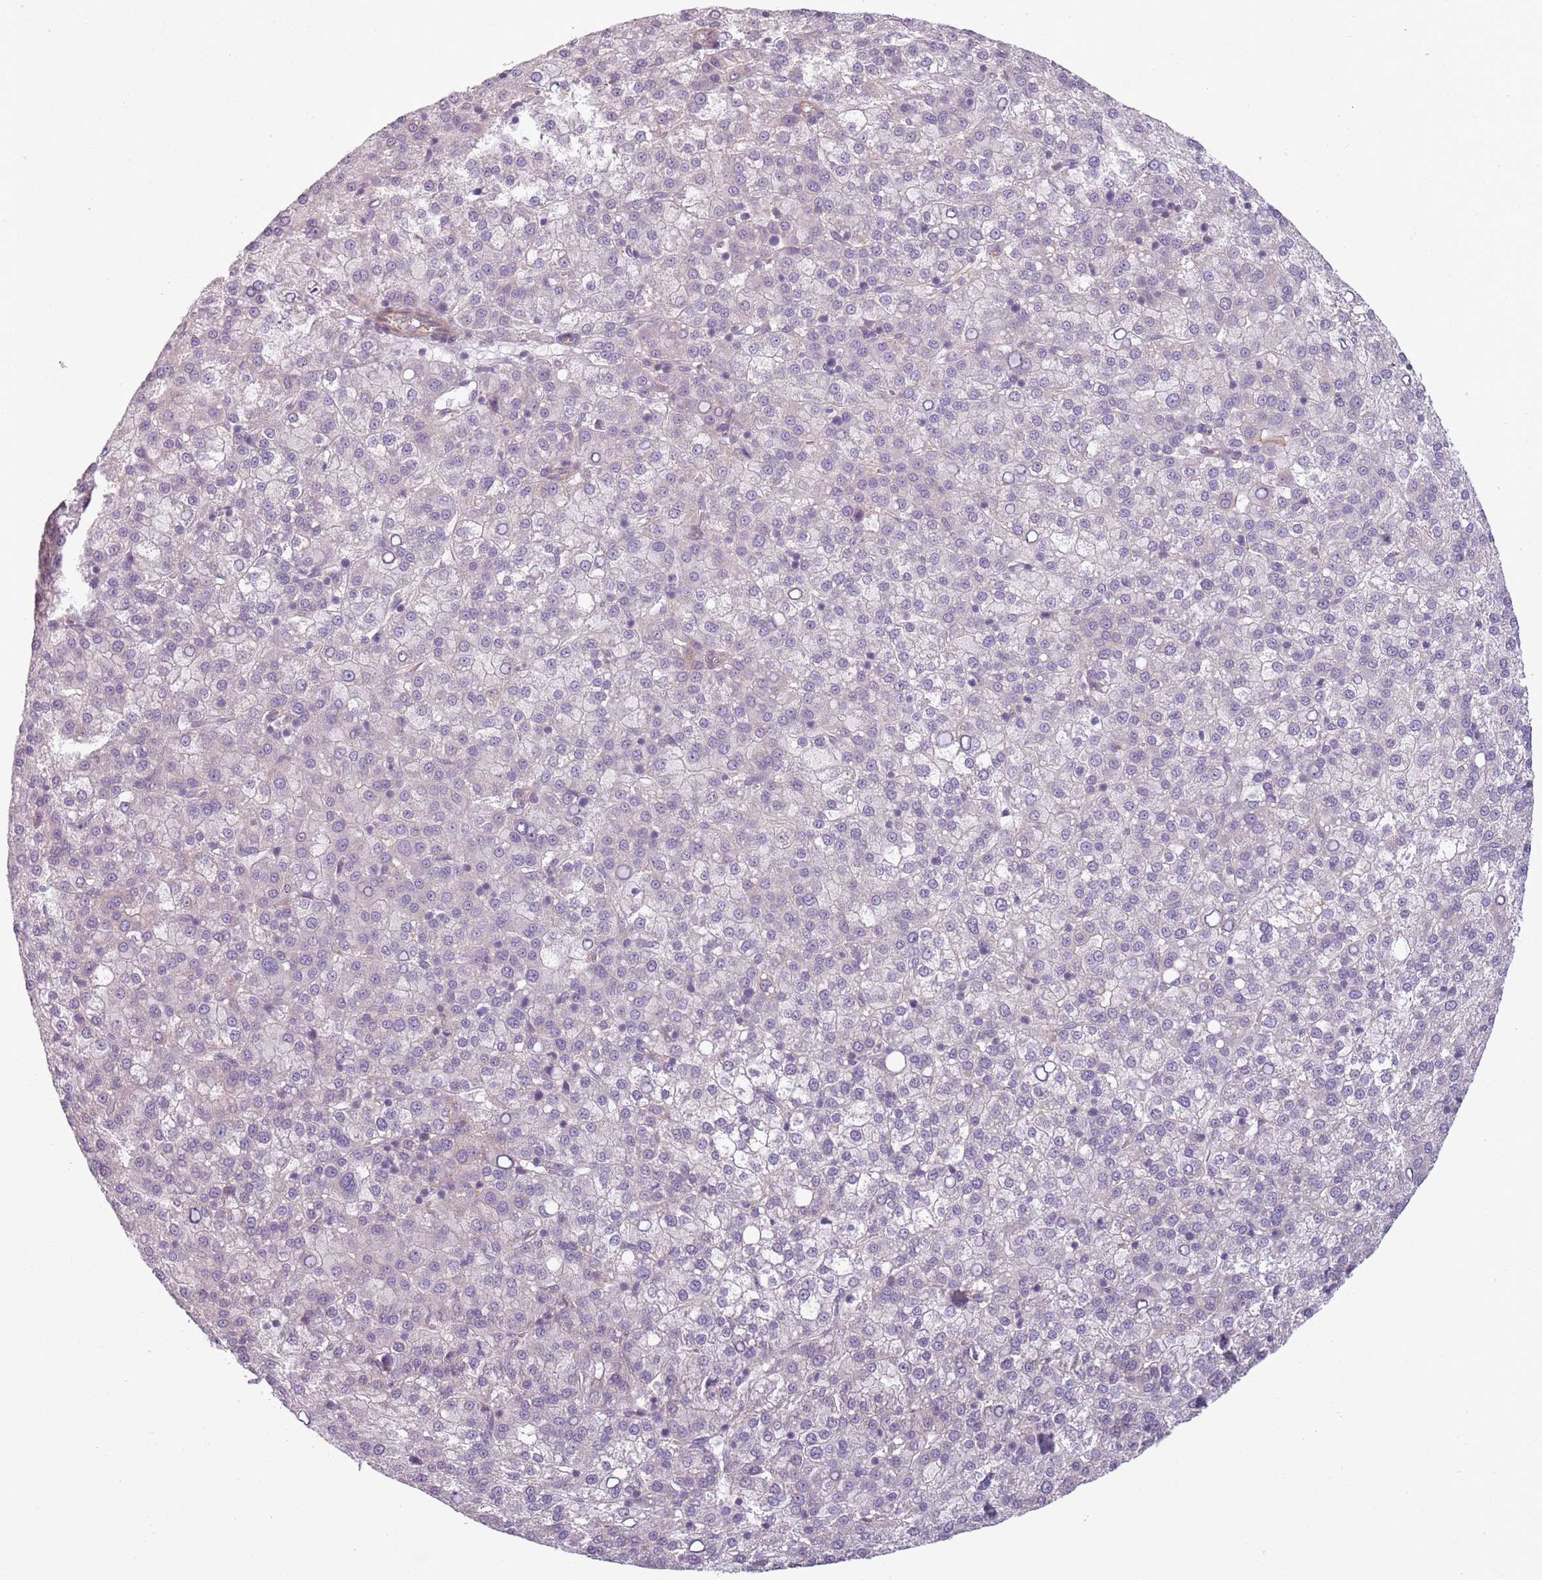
{"staining": {"intensity": "negative", "quantity": "none", "location": "none"}, "tissue": "liver cancer", "cell_type": "Tumor cells", "image_type": "cancer", "snomed": [{"axis": "morphology", "description": "Carcinoma, Hepatocellular, NOS"}, {"axis": "topography", "description": "Liver"}], "caption": "This histopathology image is of liver cancer (hepatocellular carcinoma) stained with immunohistochemistry to label a protein in brown with the nuclei are counter-stained blue. There is no positivity in tumor cells.", "gene": "TLCD2", "patient": {"sex": "female", "age": 58}}